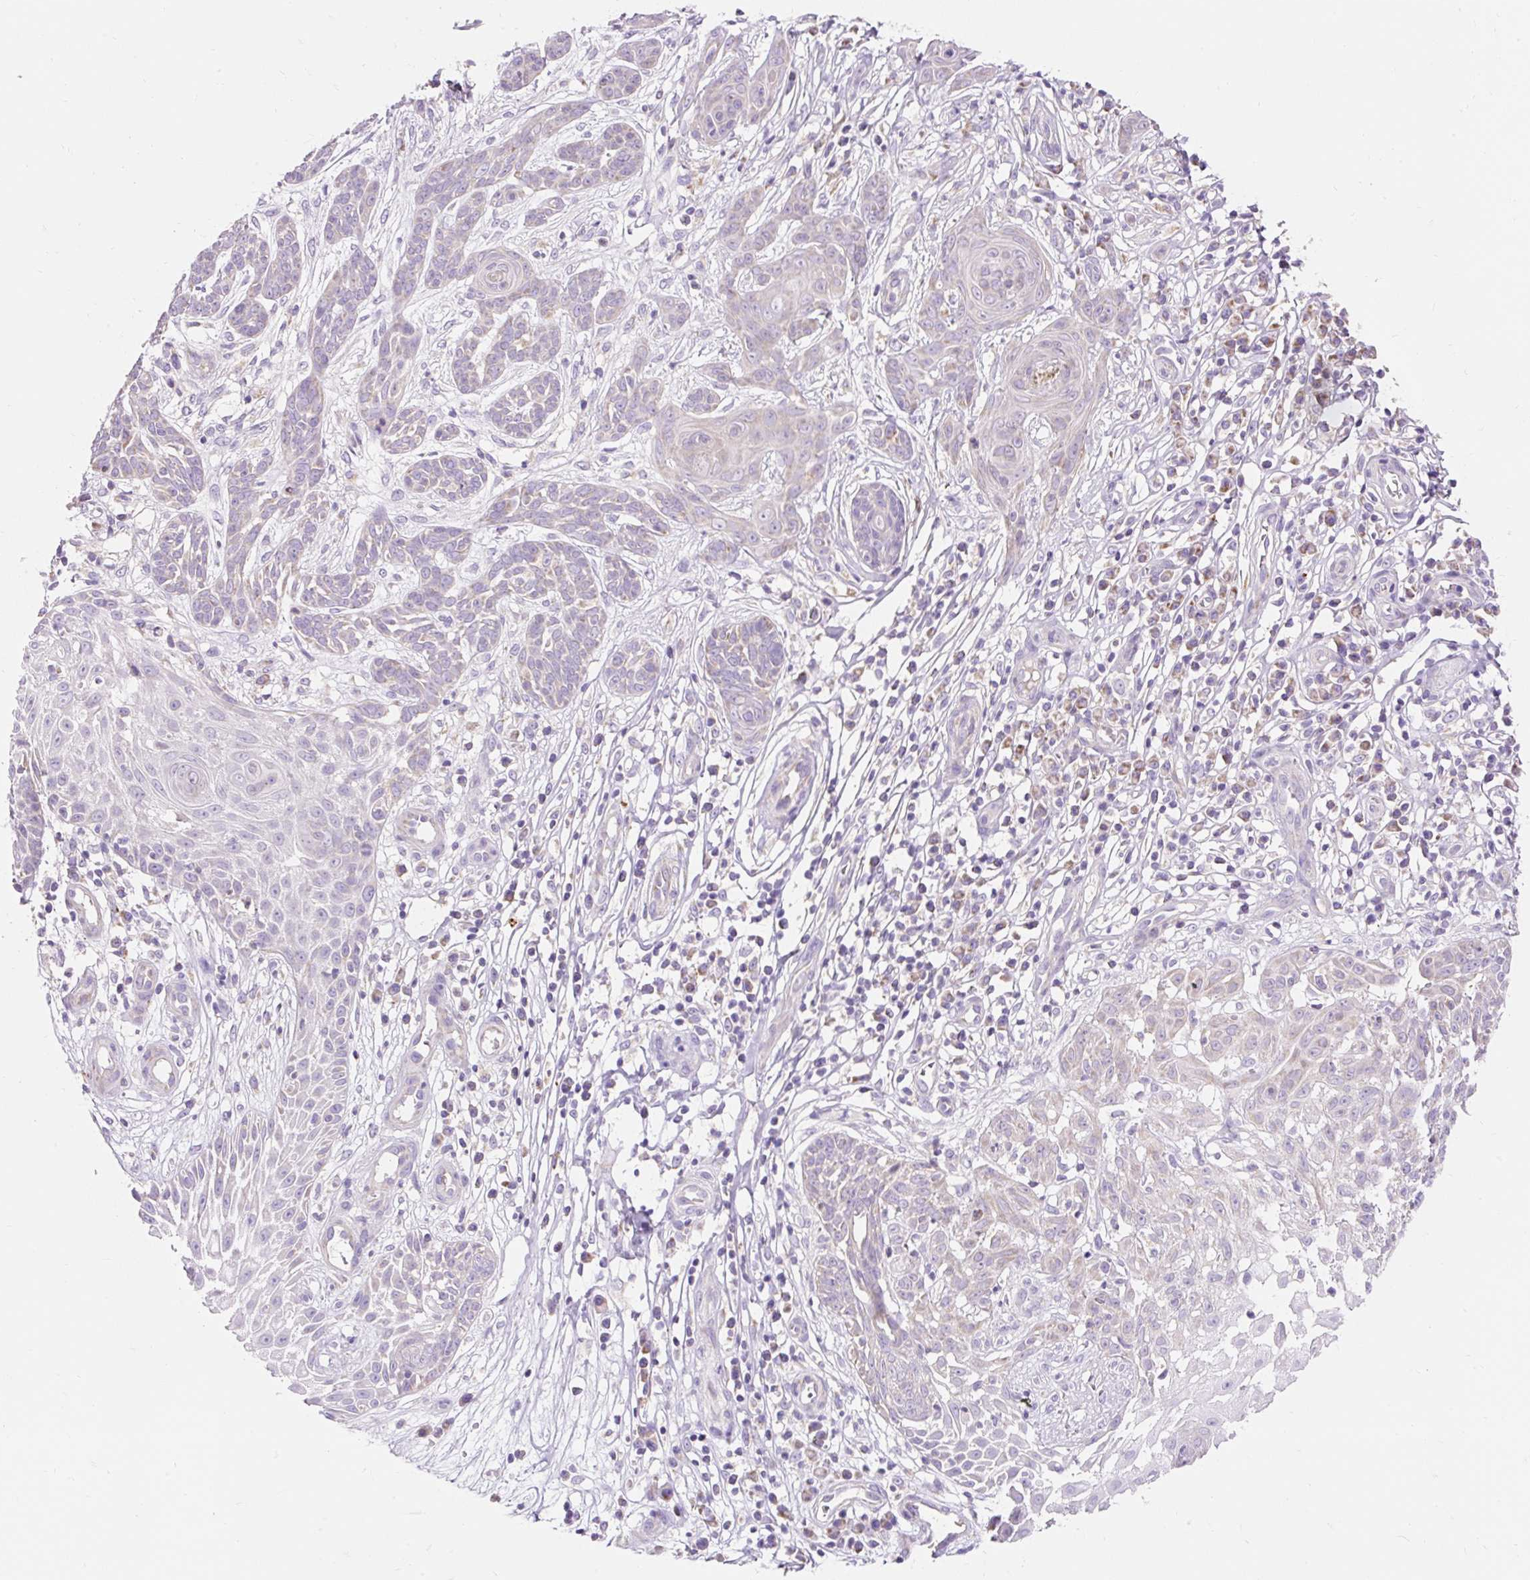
{"staining": {"intensity": "negative", "quantity": "none", "location": "none"}, "tissue": "skin cancer", "cell_type": "Tumor cells", "image_type": "cancer", "snomed": [{"axis": "morphology", "description": "Basal cell carcinoma"}, {"axis": "topography", "description": "Skin"}, {"axis": "topography", "description": "Skin, foot"}], "caption": "Micrograph shows no protein expression in tumor cells of basal cell carcinoma (skin) tissue. (Stains: DAB (3,3'-diaminobenzidine) immunohistochemistry (IHC) with hematoxylin counter stain, Microscopy: brightfield microscopy at high magnification).", "gene": "PMAIP1", "patient": {"sex": "female", "age": 86}}